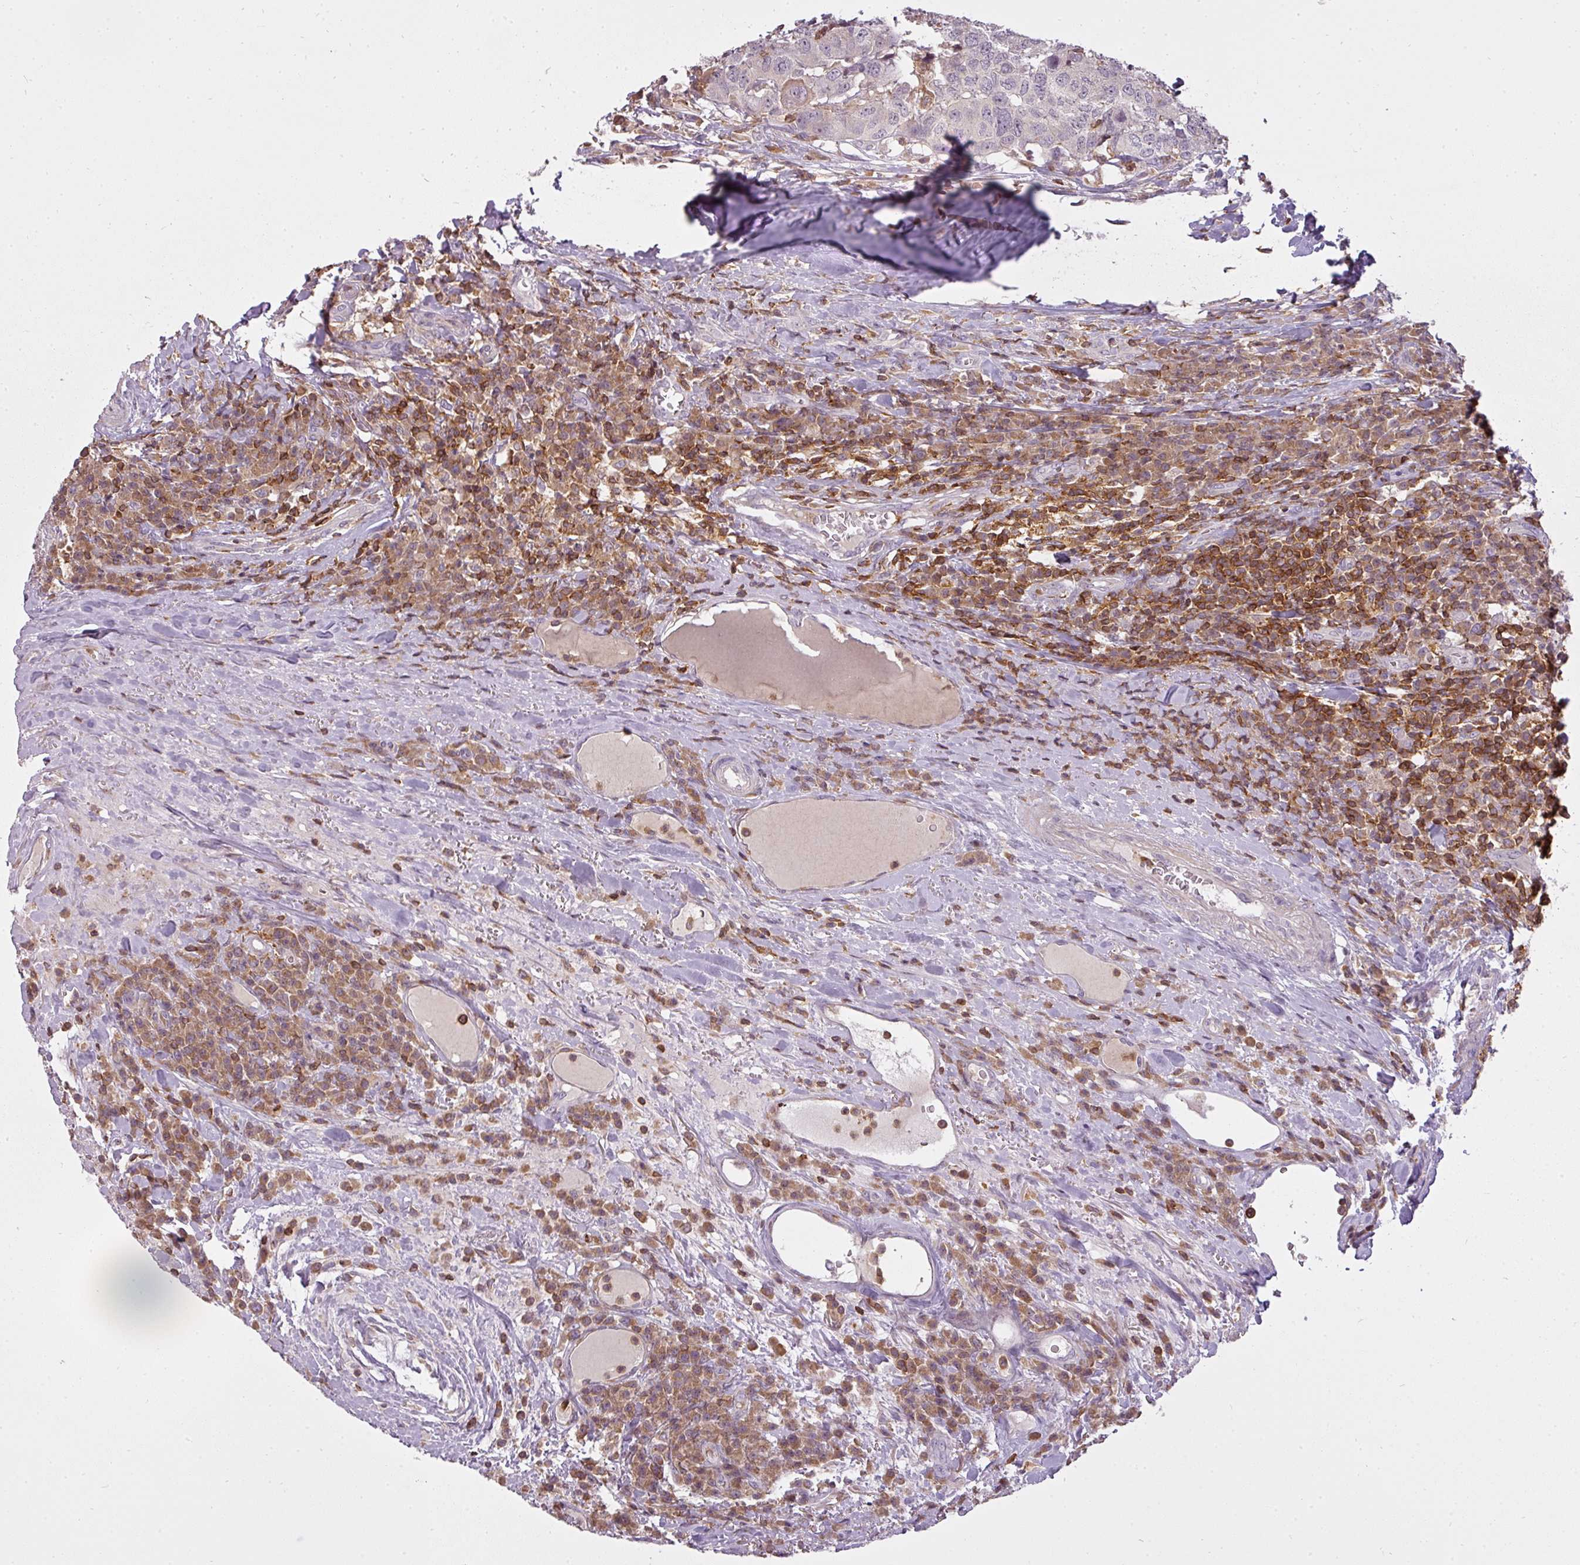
{"staining": {"intensity": "weak", "quantity": "25%-75%", "location": "cytoplasmic/membranous"}, "tissue": "head and neck cancer", "cell_type": "Tumor cells", "image_type": "cancer", "snomed": [{"axis": "morphology", "description": "Squamous cell carcinoma, NOS"}, {"axis": "topography", "description": "Head-Neck"}], "caption": "Head and neck cancer stained with DAB (3,3'-diaminobenzidine) immunohistochemistry (IHC) reveals low levels of weak cytoplasmic/membranous positivity in about 25%-75% of tumor cells.", "gene": "STK4", "patient": {"sex": "male", "age": 66}}